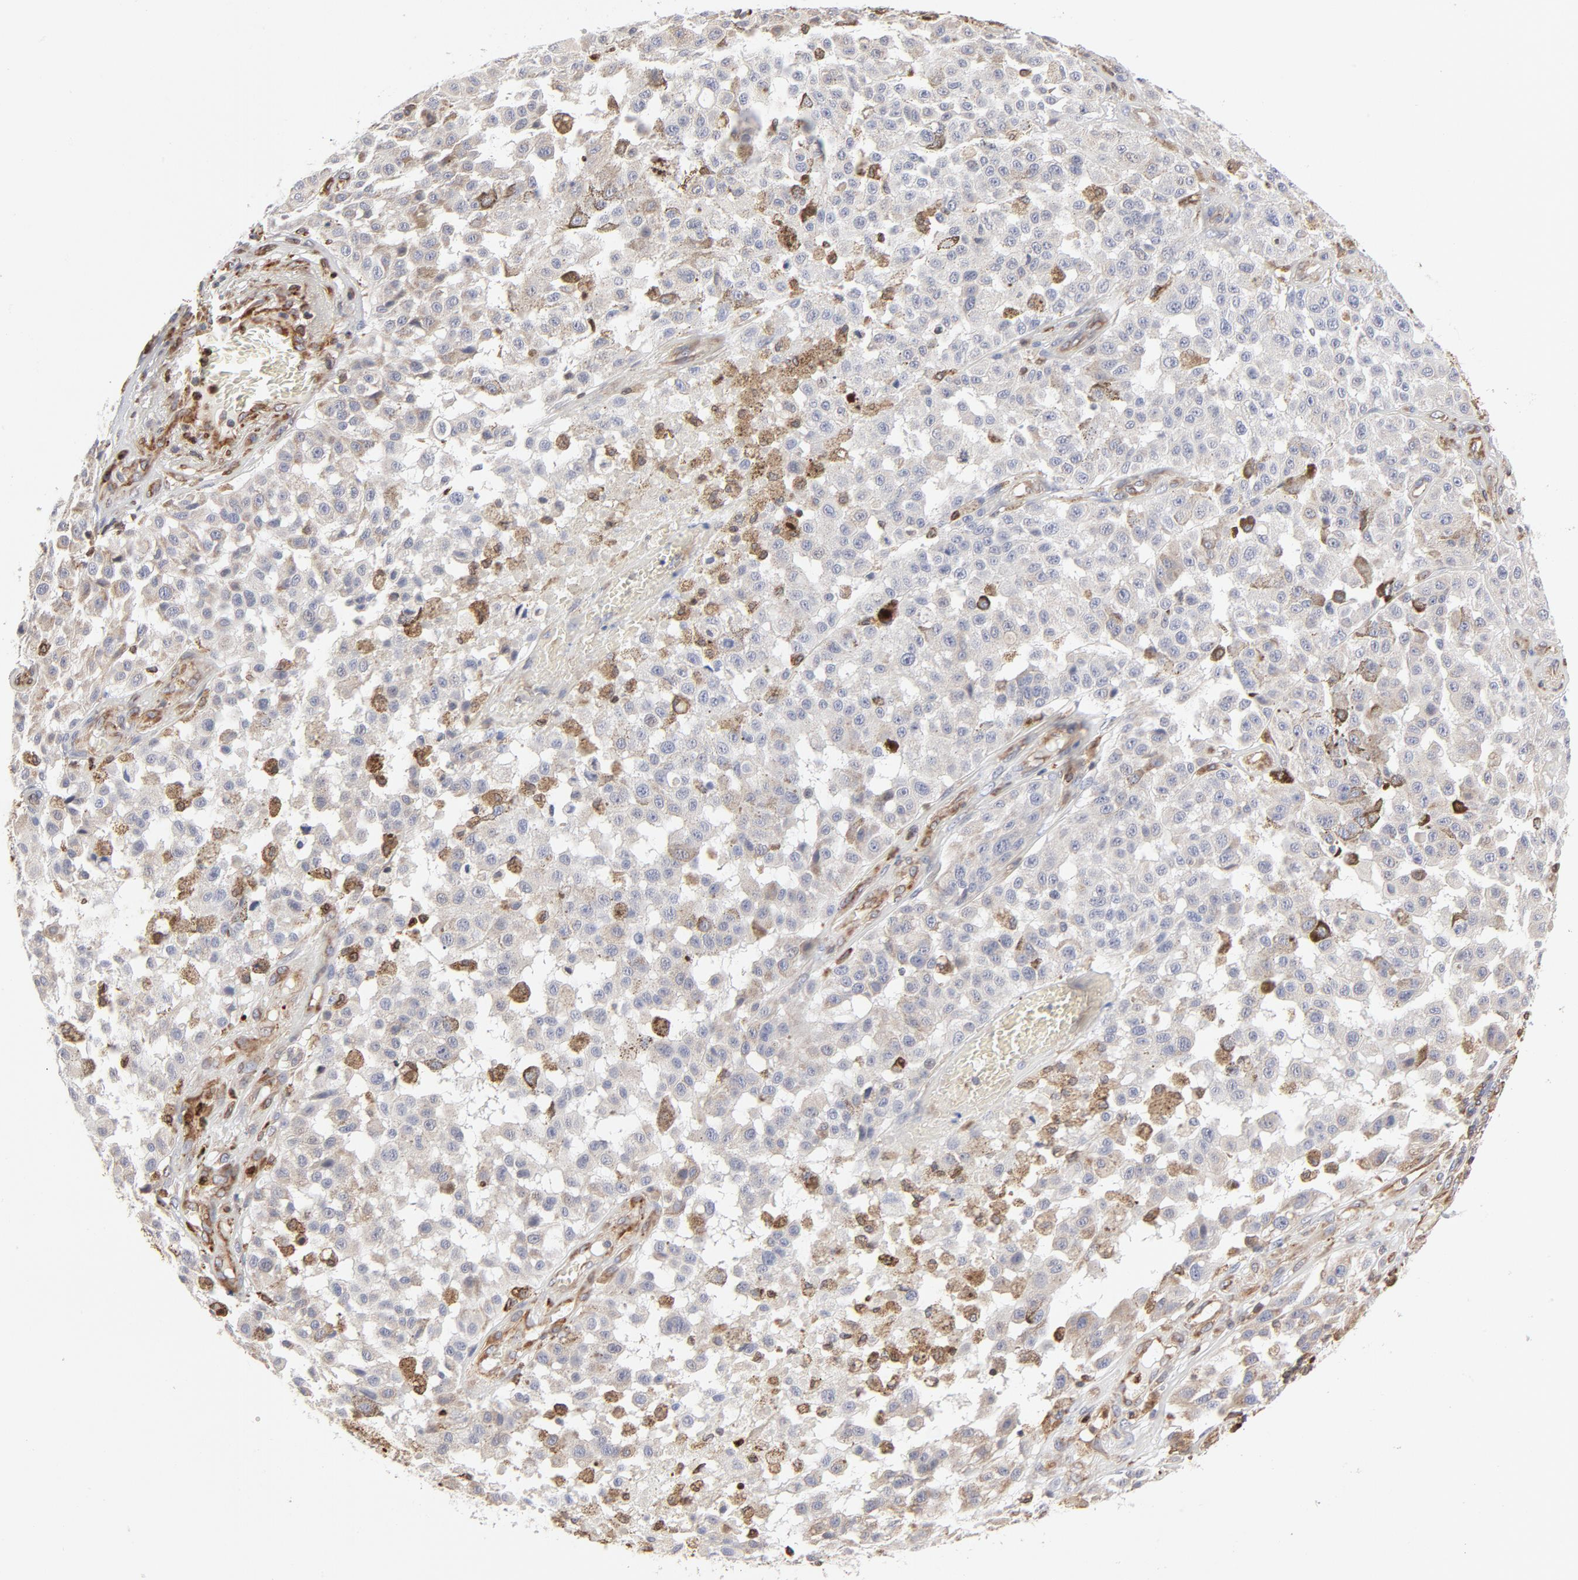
{"staining": {"intensity": "weak", "quantity": "25%-75%", "location": "cytoplasmic/membranous"}, "tissue": "melanoma", "cell_type": "Tumor cells", "image_type": "cancer", "snomed": [{"axis": "morphology", "description": "Malignant melanoma, NOS"}, {"axis": "topography", "description": "Skin"}], "caption": "Immunohistochemistry (IHC) image of neoplastic tissue: human malignant melanoma stained using immunohistochemistry reveals low levels of weak protein expression localized specifically in the cytoplasmic/membranous of tumor cells, appearing as a cytoplasmic/membranous brown color.", "gene": "CANX", "patient": {"sex": "female", "age": 64}}